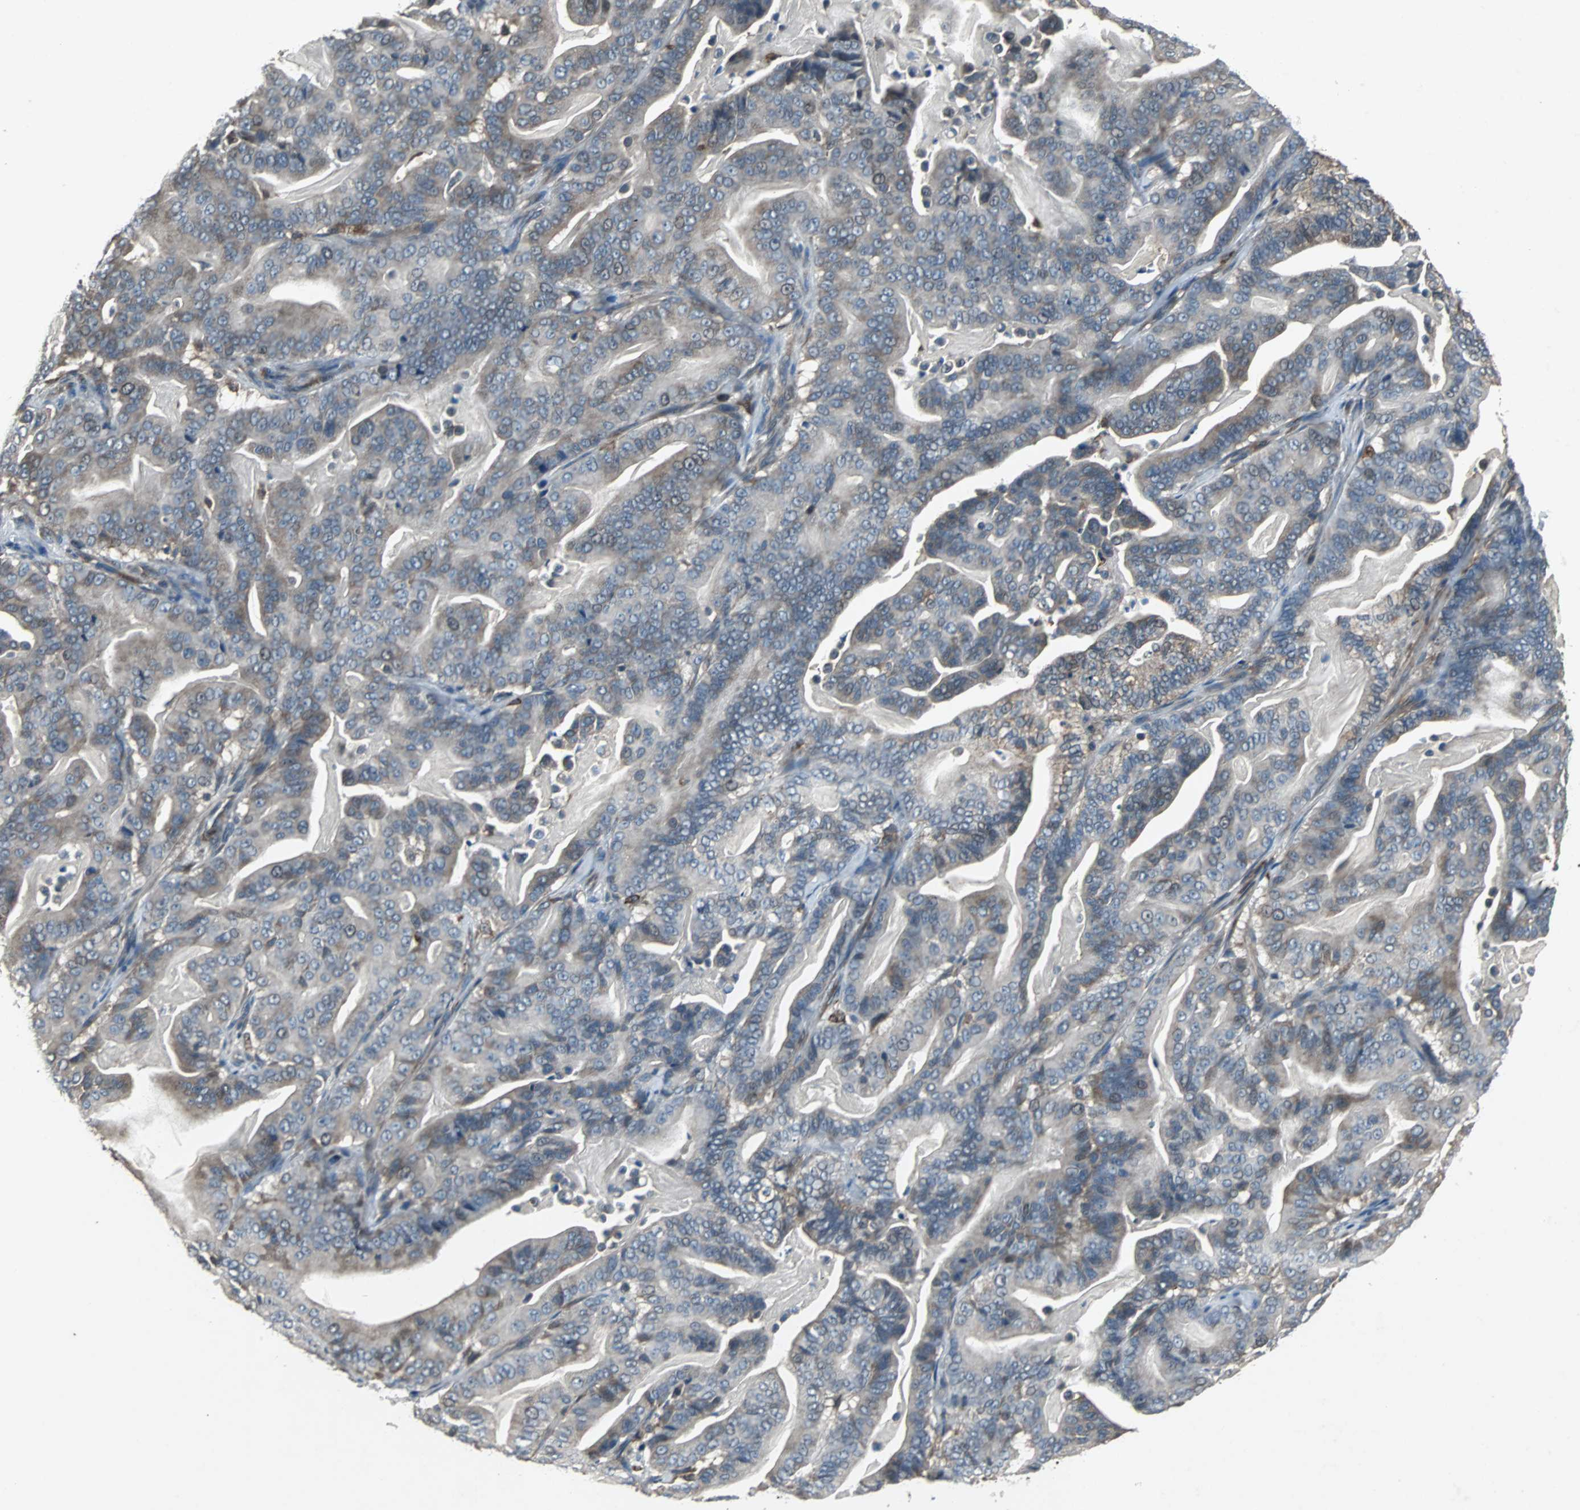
{"staining": {"intensity": "weak", "quantity": "25%-75%", "location": "cytoplasmic/membranous"}, "tissue": "pancreatic cancer", "cell_type": "Tumor cells", "image_type": "cancer", "snomed": [{"axis": "morphology", "description": "Adenocarcinoma, NOS"}, {"axis": "topography", "description": "Pancreas"}], "caption": "The immunohistochemical stain highlights weak cytoplasmic/membranous positivity in tumor cells of pancreatic cancer tissue.", "gene": "SOS1", "patient": {"sex": "male", "age": 63}}